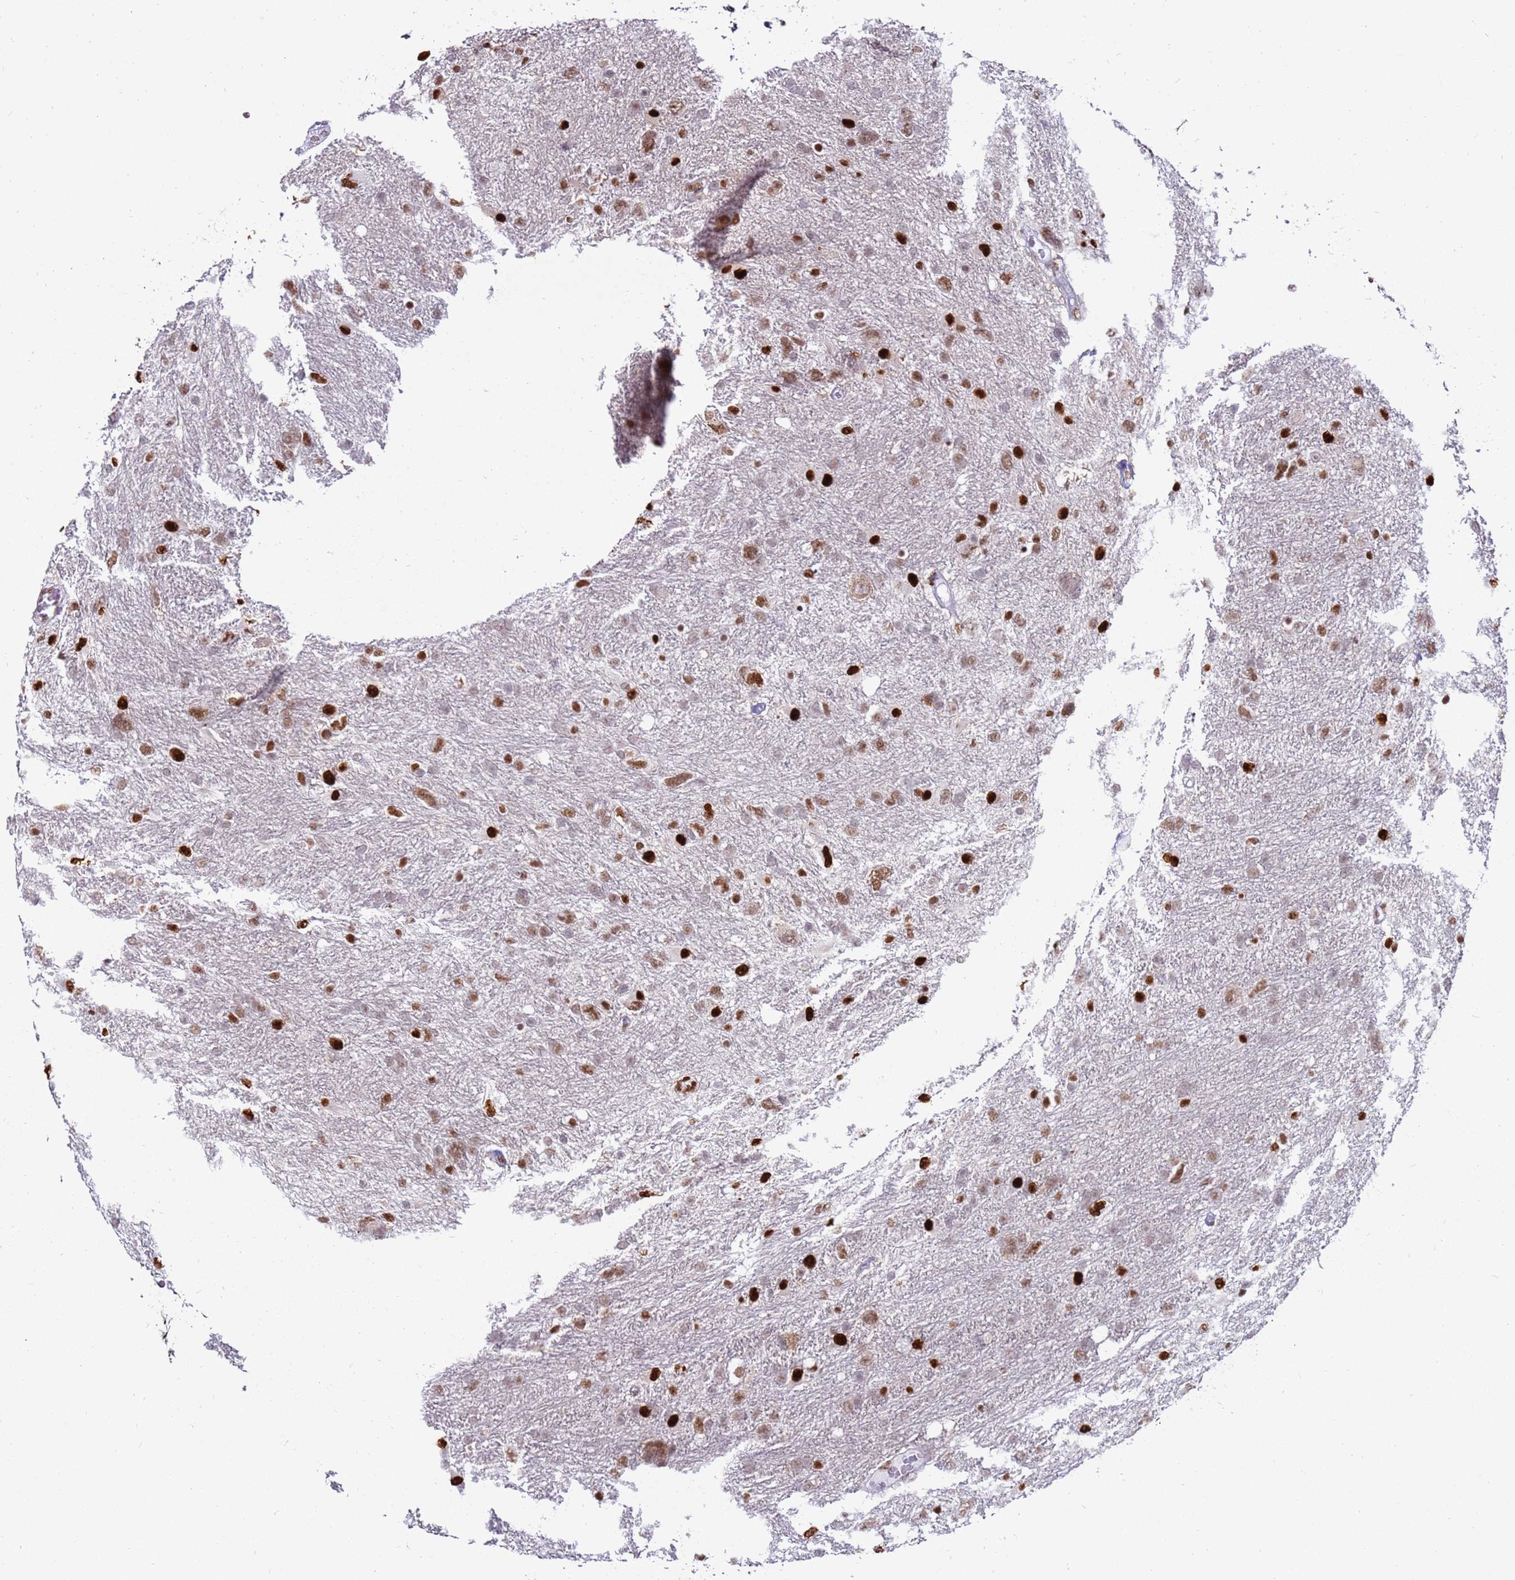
{"staining": {"intensity": "strong", "quantity": "25%-75%", "location": "nuclear"}, "tissue": "glioma", "cell_type": "Tumor cells", "image_type": "cancer", "snomed": [{"axis": "morphology", "description": "Glioma, malignant, High grade"}, {"axis": "topography", "description": "Brain"}], "caption": "There is high levels of strong nuclear expression in tumor cells of glioma, as demonstrated by immunohistochemical staining (brown color).", "gene": "KPNA4", "patient": {"sex": "male", "age": 61}}